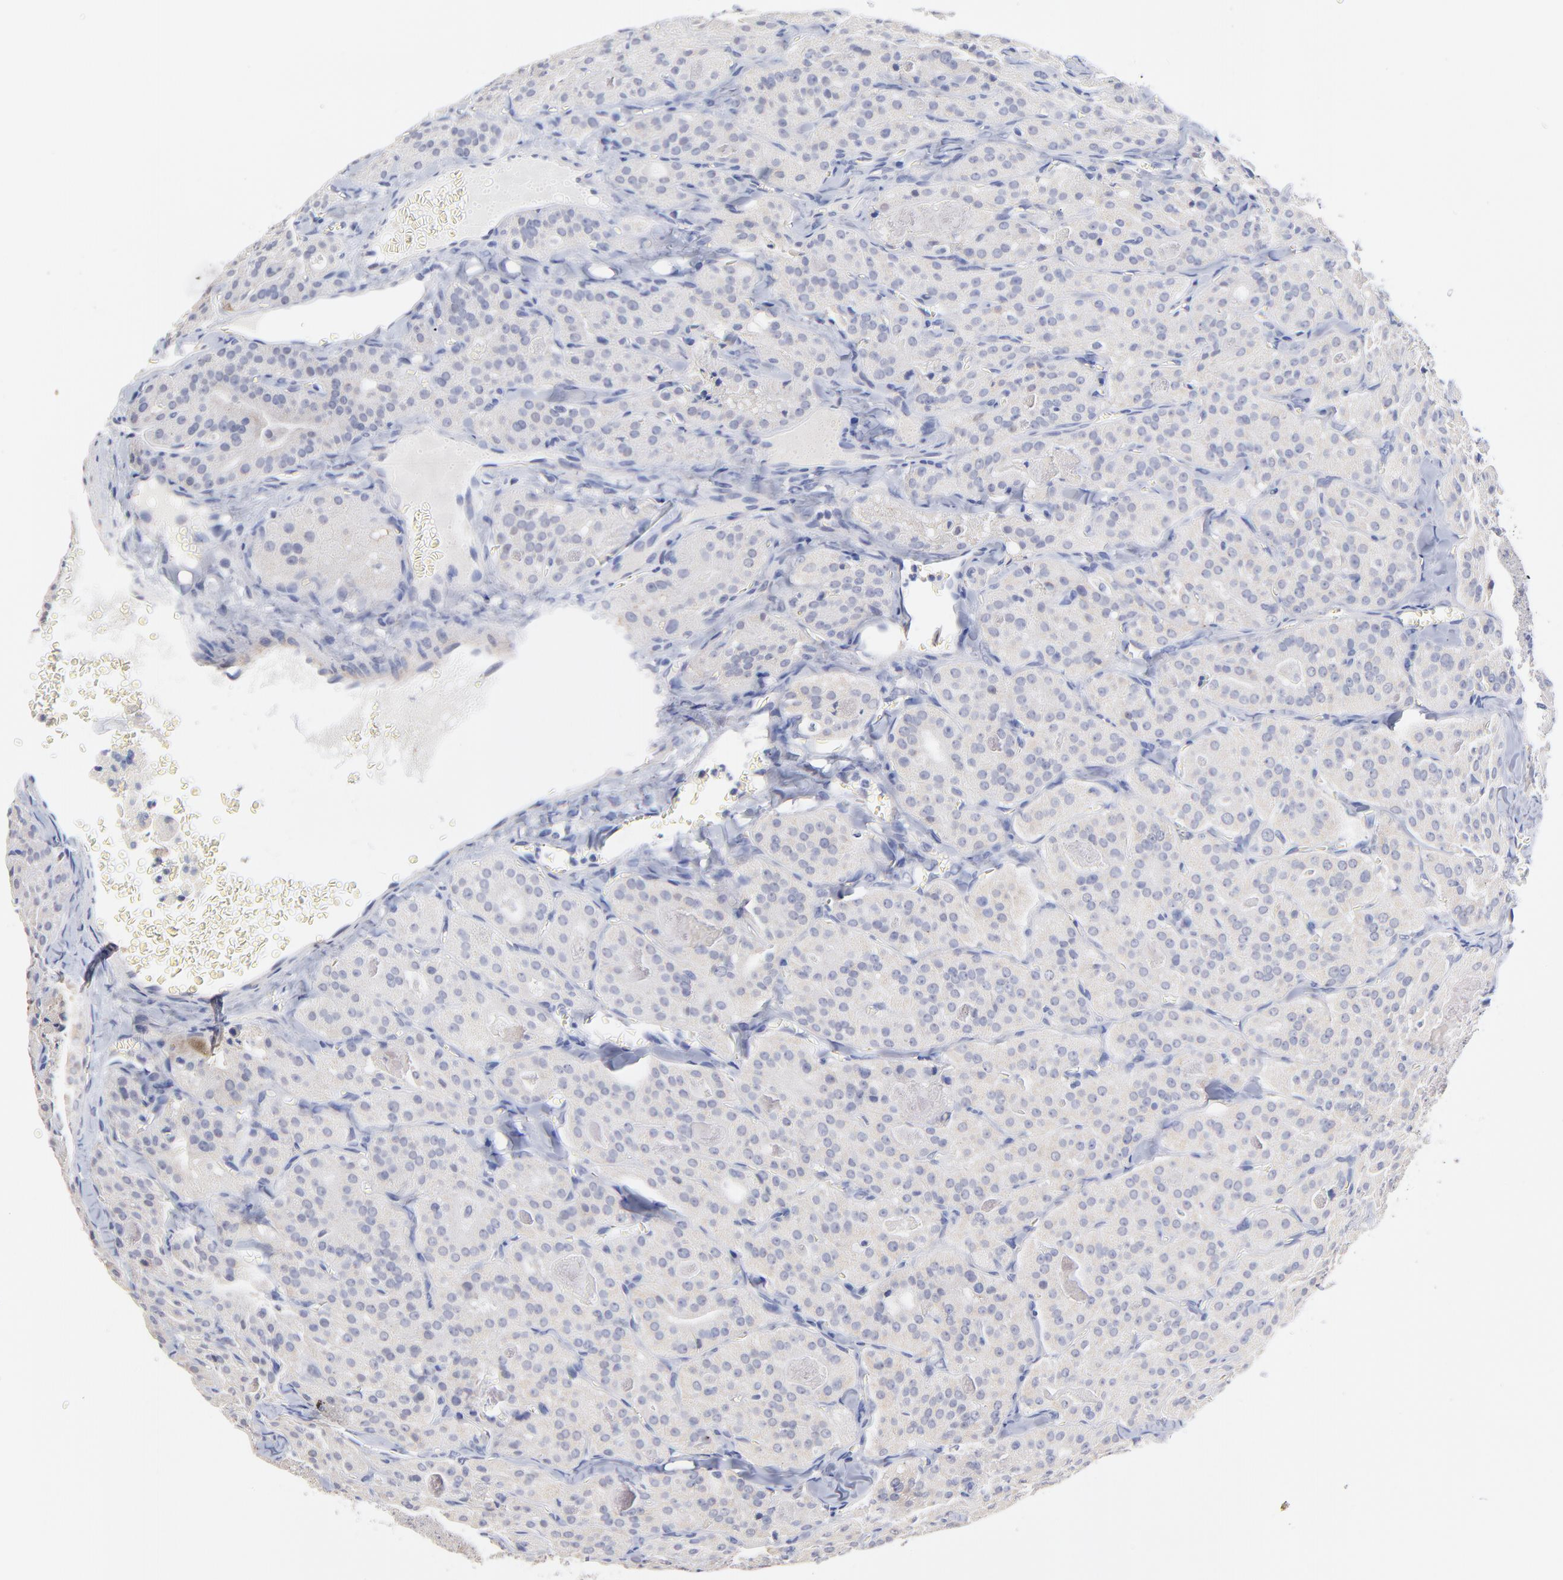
{"staining": {"intensity": "weak", "quantity": "<25%", "location": "cytoplasmic/membranous"}, "tissue": "thyroid cancer", "cell_type": "Tumor cells", "image_type": "cancer", "snomed": [{"axis": "morphology", "description": "Carcinoma, NOS"}, {"axis": "topography", "description": "Thyroid gland"}], "caption": "The photomicrograph exhibits no staining of tumor cells in thyroid cancer.", "gene": "TWNK", "patient": {"sex": "male", "age": 76}}